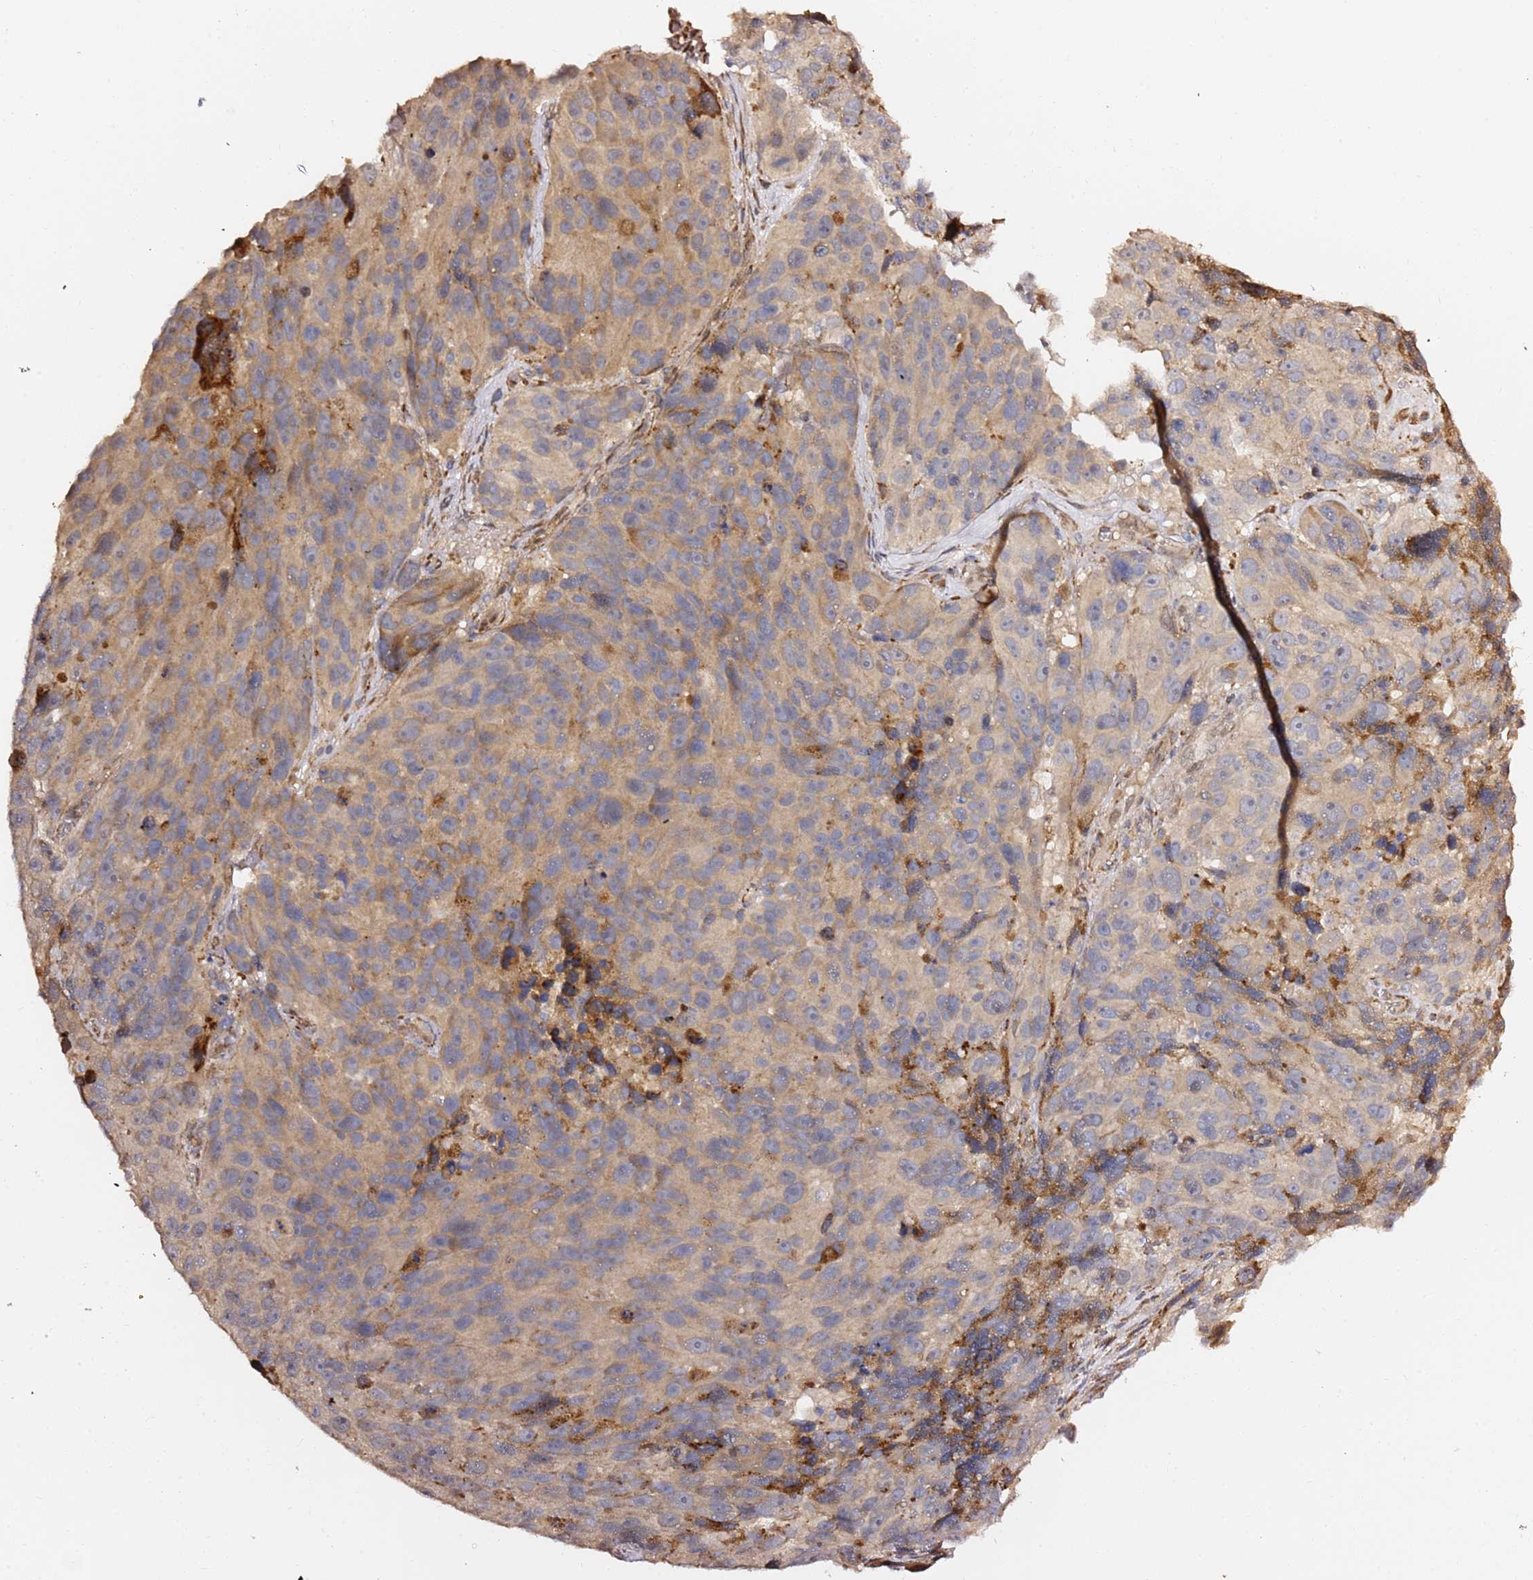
{"staining": {"intensity": "weak", "quantity": "25%-75%", "location": "cytoplasmic/membranous"}, "tissue": "melanoma", "cell_type": "Tumor cells", "image_type": "cancer", "snomed": [{"axis": "morphology", "description": "Malignant melanoma, NOS"}, {"axis": "topography", "description": "Skin"}], "caption": "Melanoma was stained to show a protein in brown. There is low levels of weak cytoplasmic/membranous staining in approximately 25%-75% of tumor cells. (brown staining indicates protein expression, while blue staining denotes nuclei).", "gene": "HSD17B7", "patient": {"sex": "male", "age": 84}}